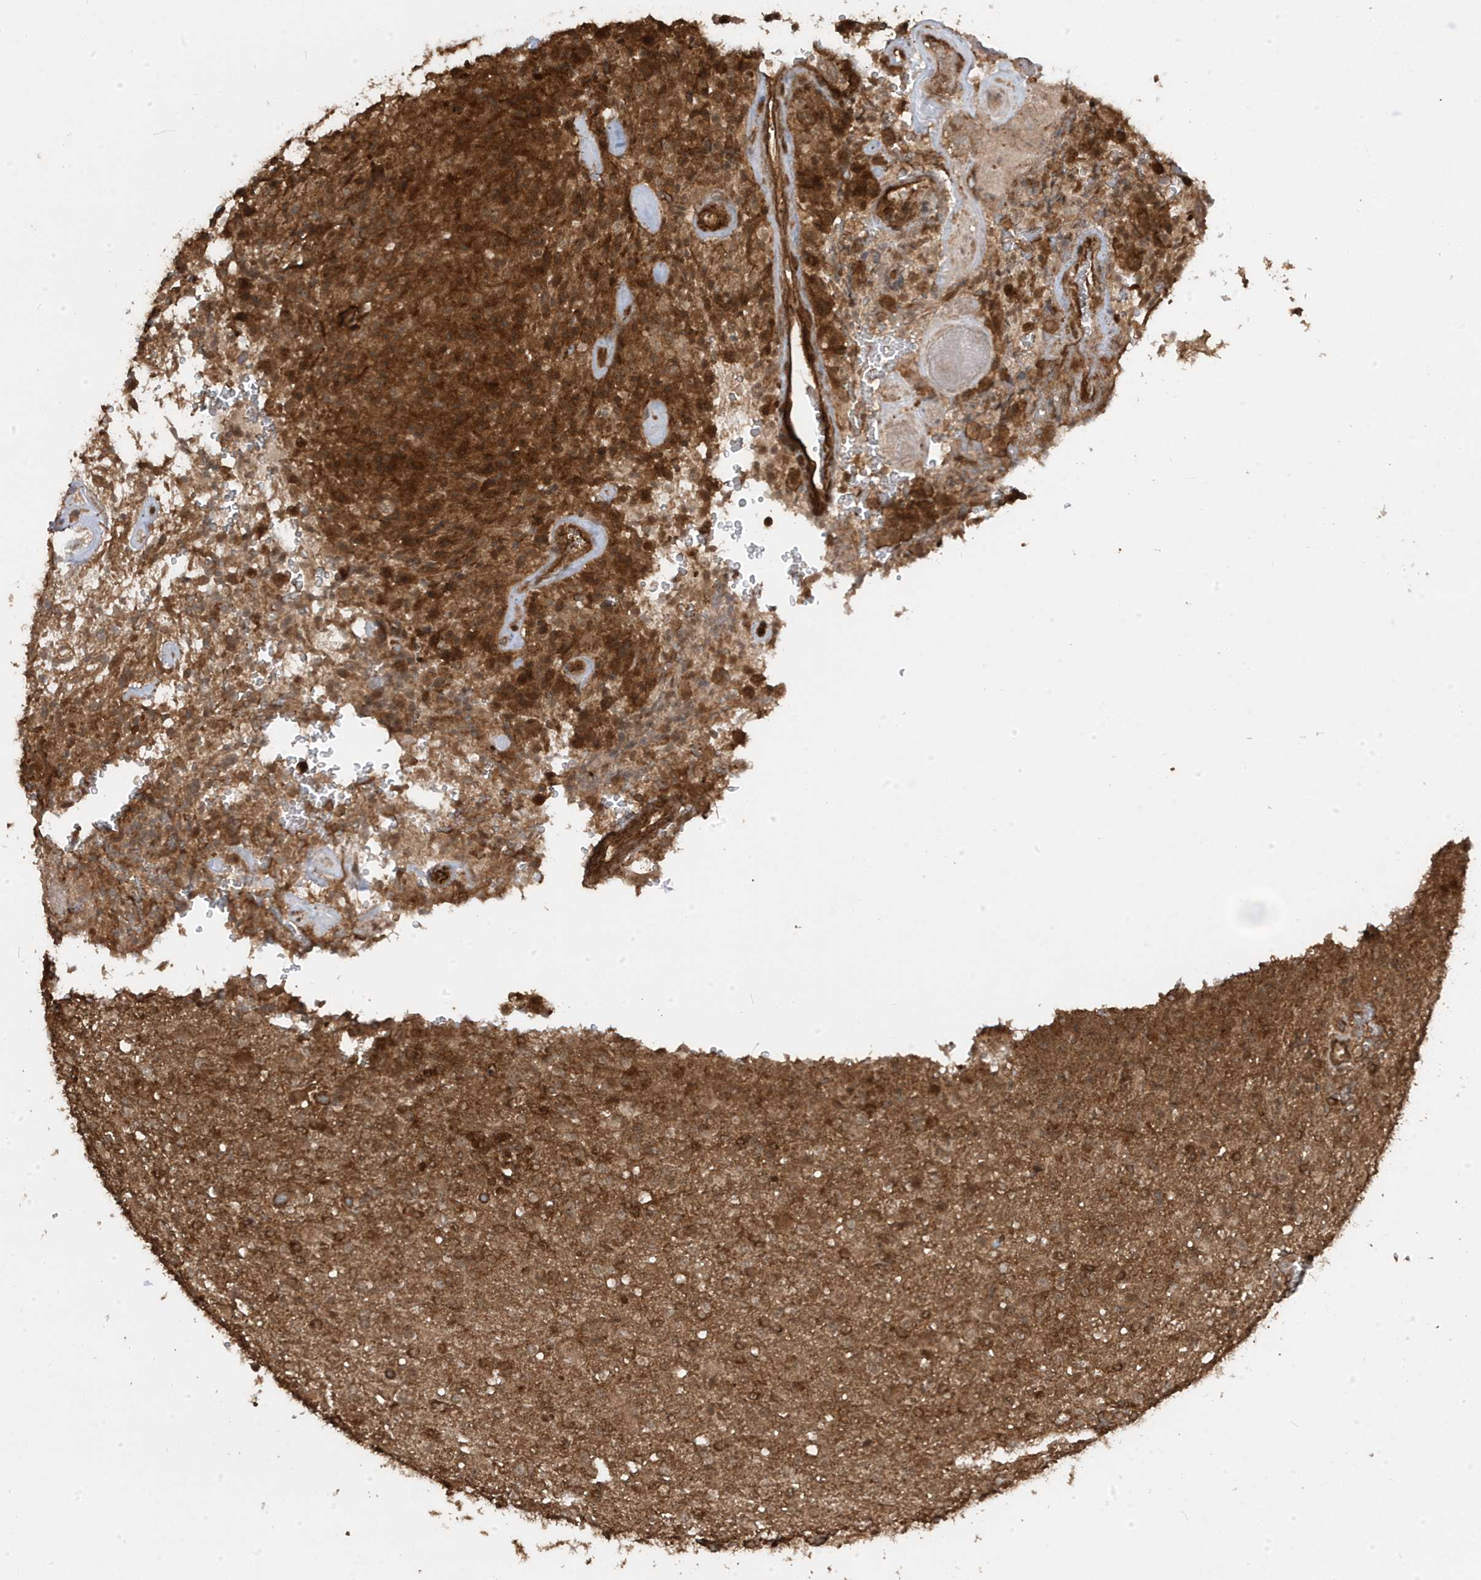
{"staining": {"intensity": "moderate", "quantity": ">75%", "location": "cytoplasmic/membranous"}, "tissue": "glioma", "cell_type": "Tumor cells", "image_type": "cancer", "snomed": [{"axis": "morphology", "description": "Glioma, malignant, High grade"}, {"axis": "topography", "description": "Brain"}], "caption": "Moderate cytoplasmic/membranous protein positivity is seen in about >75% of tumor cells in malignant glioma (high-grade). Nuclei are stained in blue.", "gene": "ASAP1", "patient": {"sex": "male", "age": 71}}